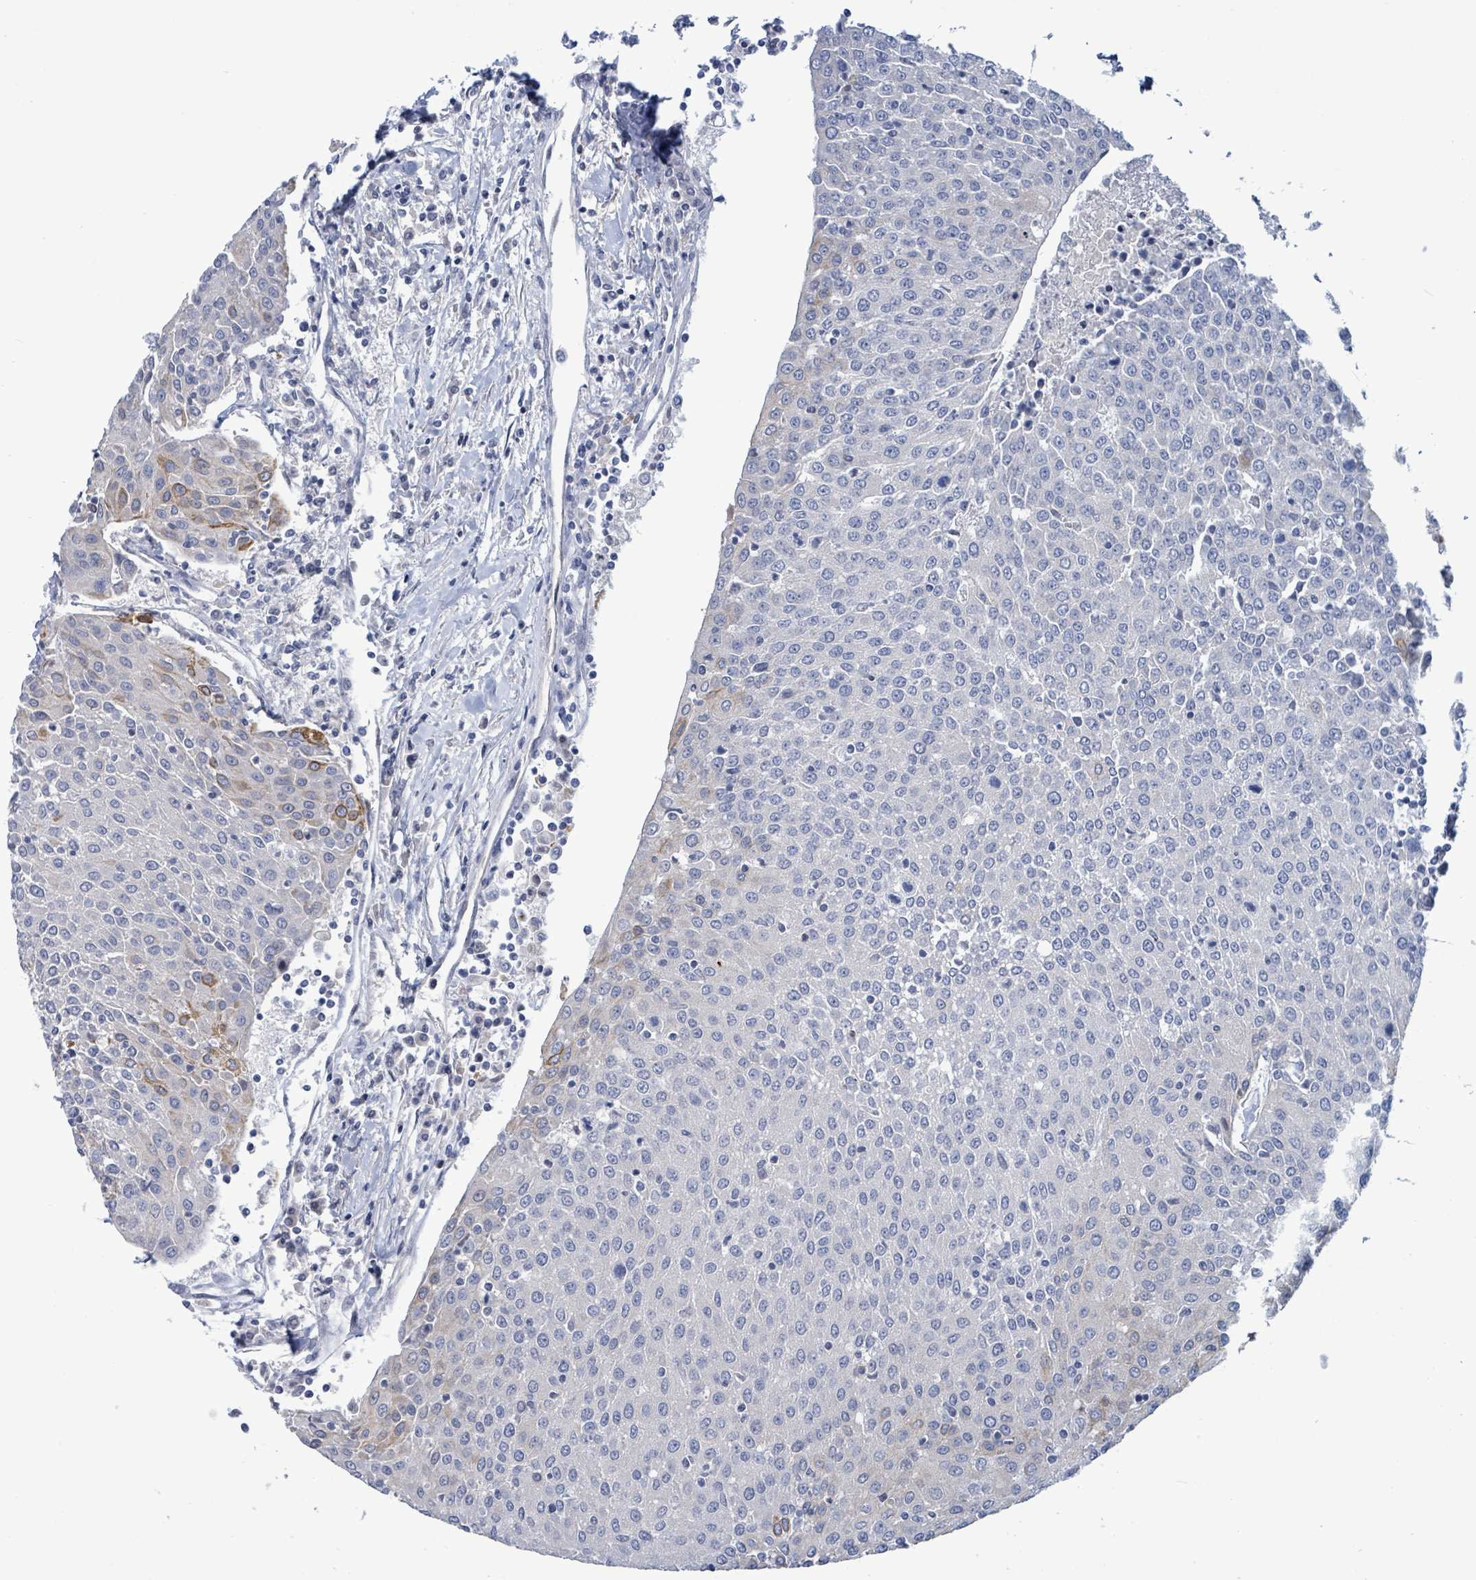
{"staining": {"intensity": "moderate", "quantity": "<25%", "location": "cytoplasmic/membranous"}, "tissue": "urothelial cancer", "cell_type": "Tumor cells", "image_type": "cancer", "snomed": [{"axis": "morphology", "description": "Urothelial carcinoma, High grade"}, {"axis": "topography", "description": "Urinary bladder"}], "caption": "Human urothelial carcinoma (high-grade) stained for a protein (brown) exhibits moderate cytoplasmic/membranous positive staining in about <25% of tumor cells.", "gene": "NTN3", "patient": {"sex": "female", "age": 85}}